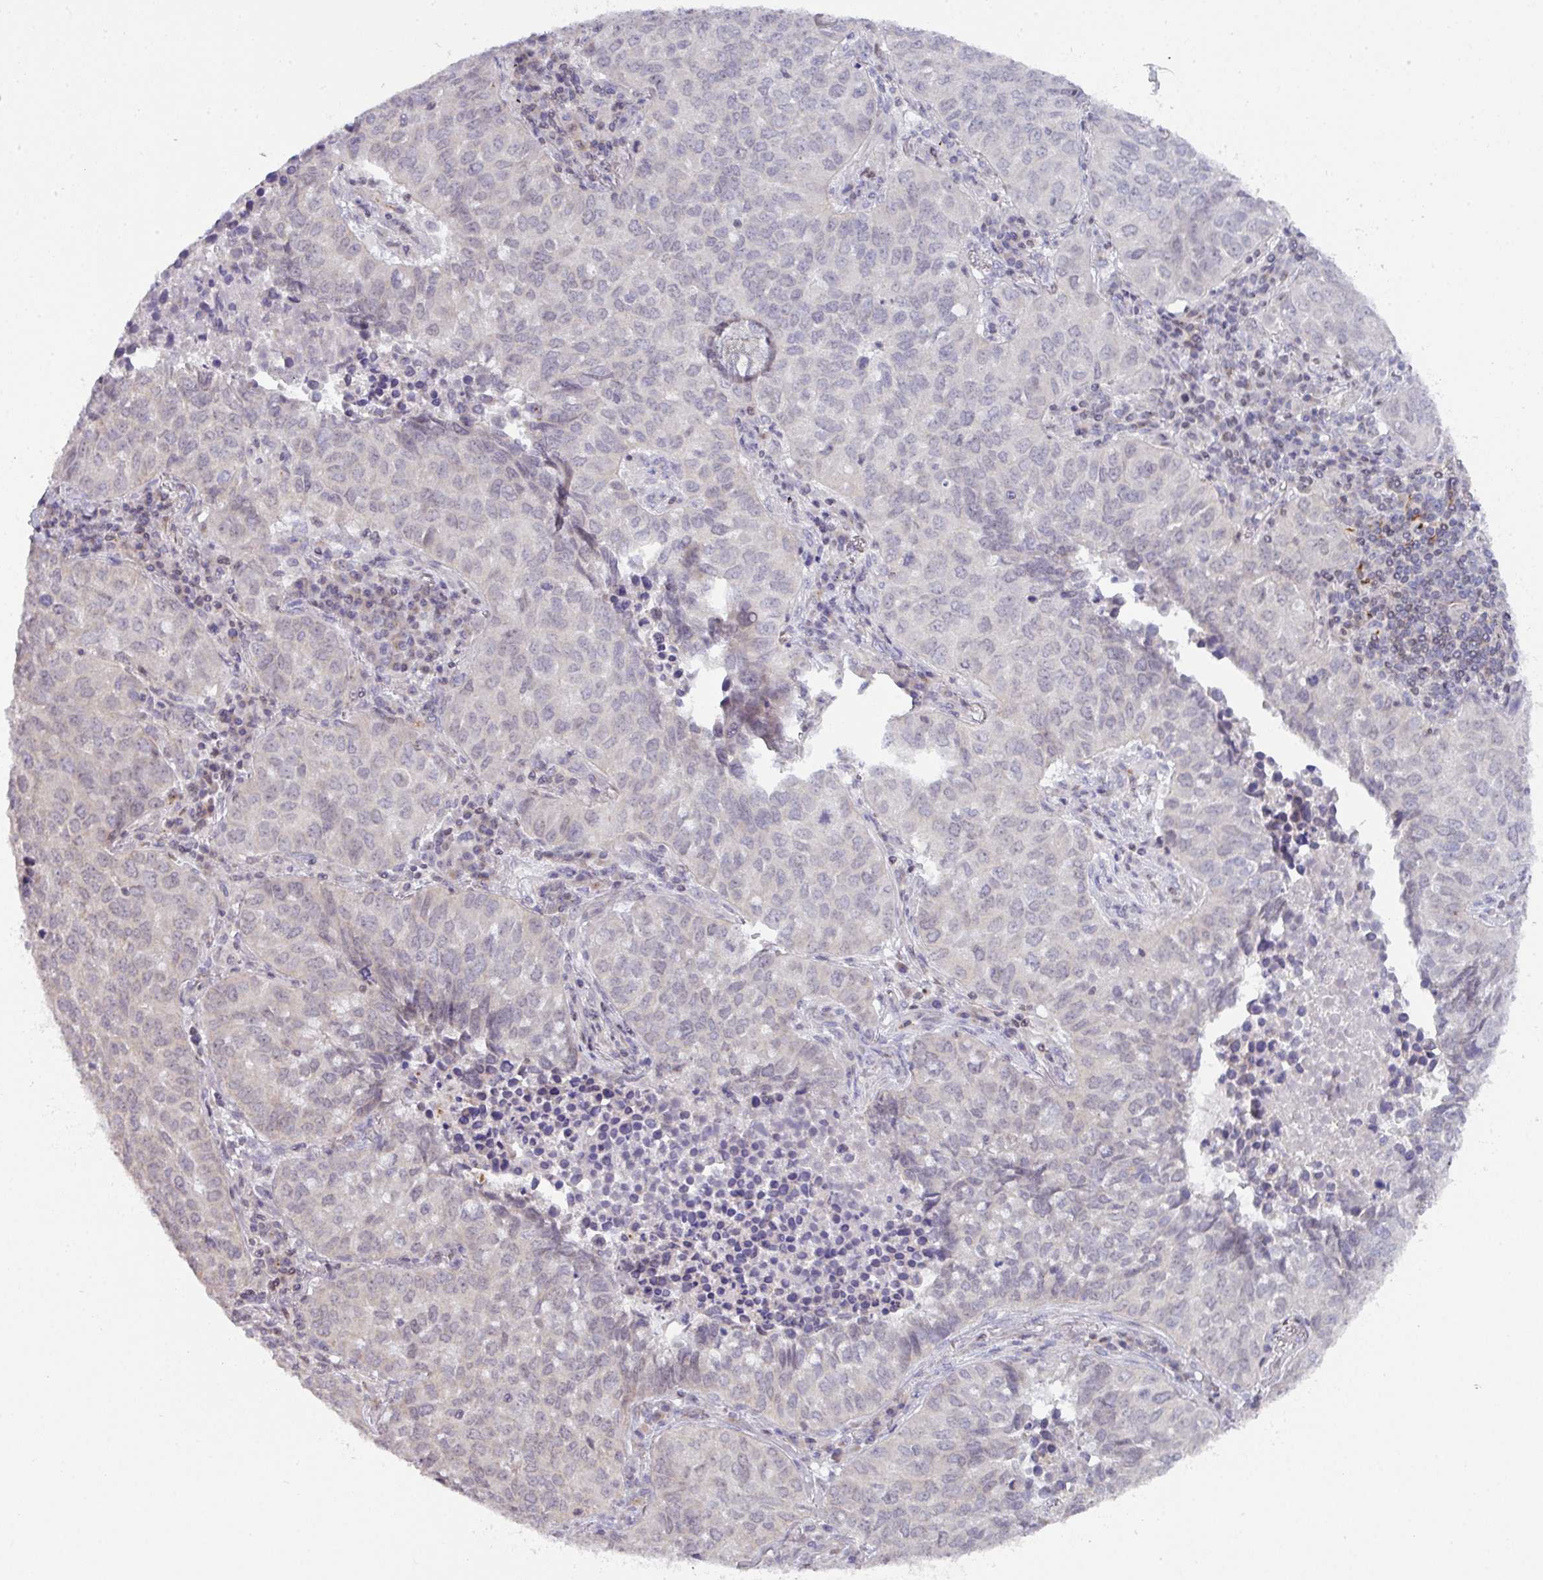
{"staining": {"intensity": "negative", "quantity": "none", "location": "none"}, "tissue": "lung cancer", "cell_type": "Tumor cells", "image_type": "cancer", "snomed": [{"axis": "morphology", "description": "Adenocarcinoma, NOS"}, {"axis": "topography", "description": "Lung"}], "caption": "Protein analysis of lung cancer exhibits no significant staining in tumor cells. (DAB IHC, high magnification).", "gene": "DCAF12L2", "patient": {"sex": "female", "age": 50}}